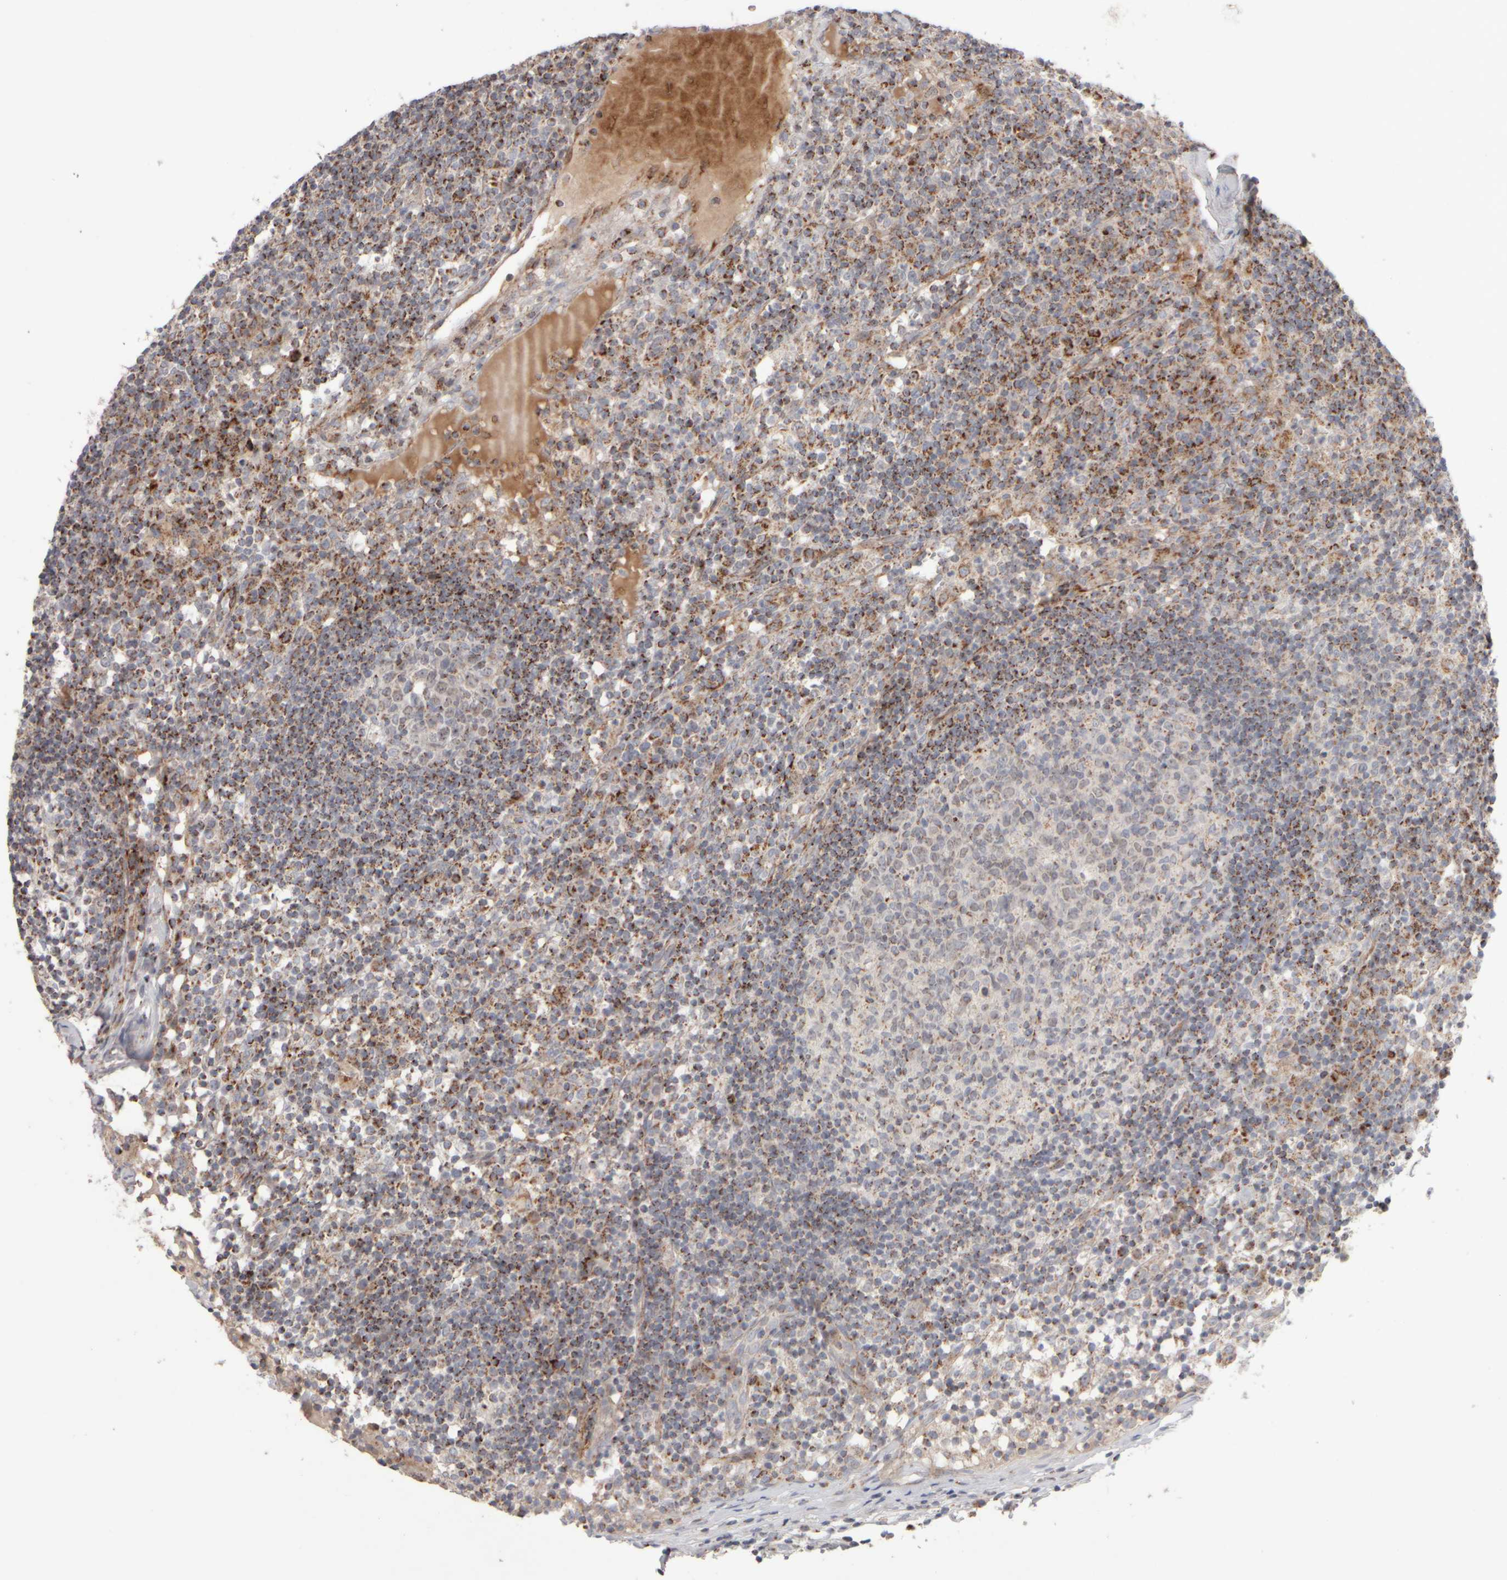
{"staining": {"intensity": "moderate", "quantity": "<25%", "location": "nuclear"}, "tissue": "lymph node", "cell_type": "Germinal center cells", "image_type": "normal", "snomed": [{"axis": "morphology", "description": "Normal tissue, NOS"}, {"axis": "morphology", "description": "Inflammation, NOS"}, {"axis": "topography", "description": "Lymph node"}], "caption": "IHC staining of benign lymph node, which reveals low levels of moderate nuclear staining in approximately <25% of germinal center cells indicating moderate nuclear protein expression. The staining was performed using DAB (brown) for protein detection and nuclei were counterstained in hematoxylin (blue).", "gene": "CHADL", "patient": {"sex": "male", "age": 55}}